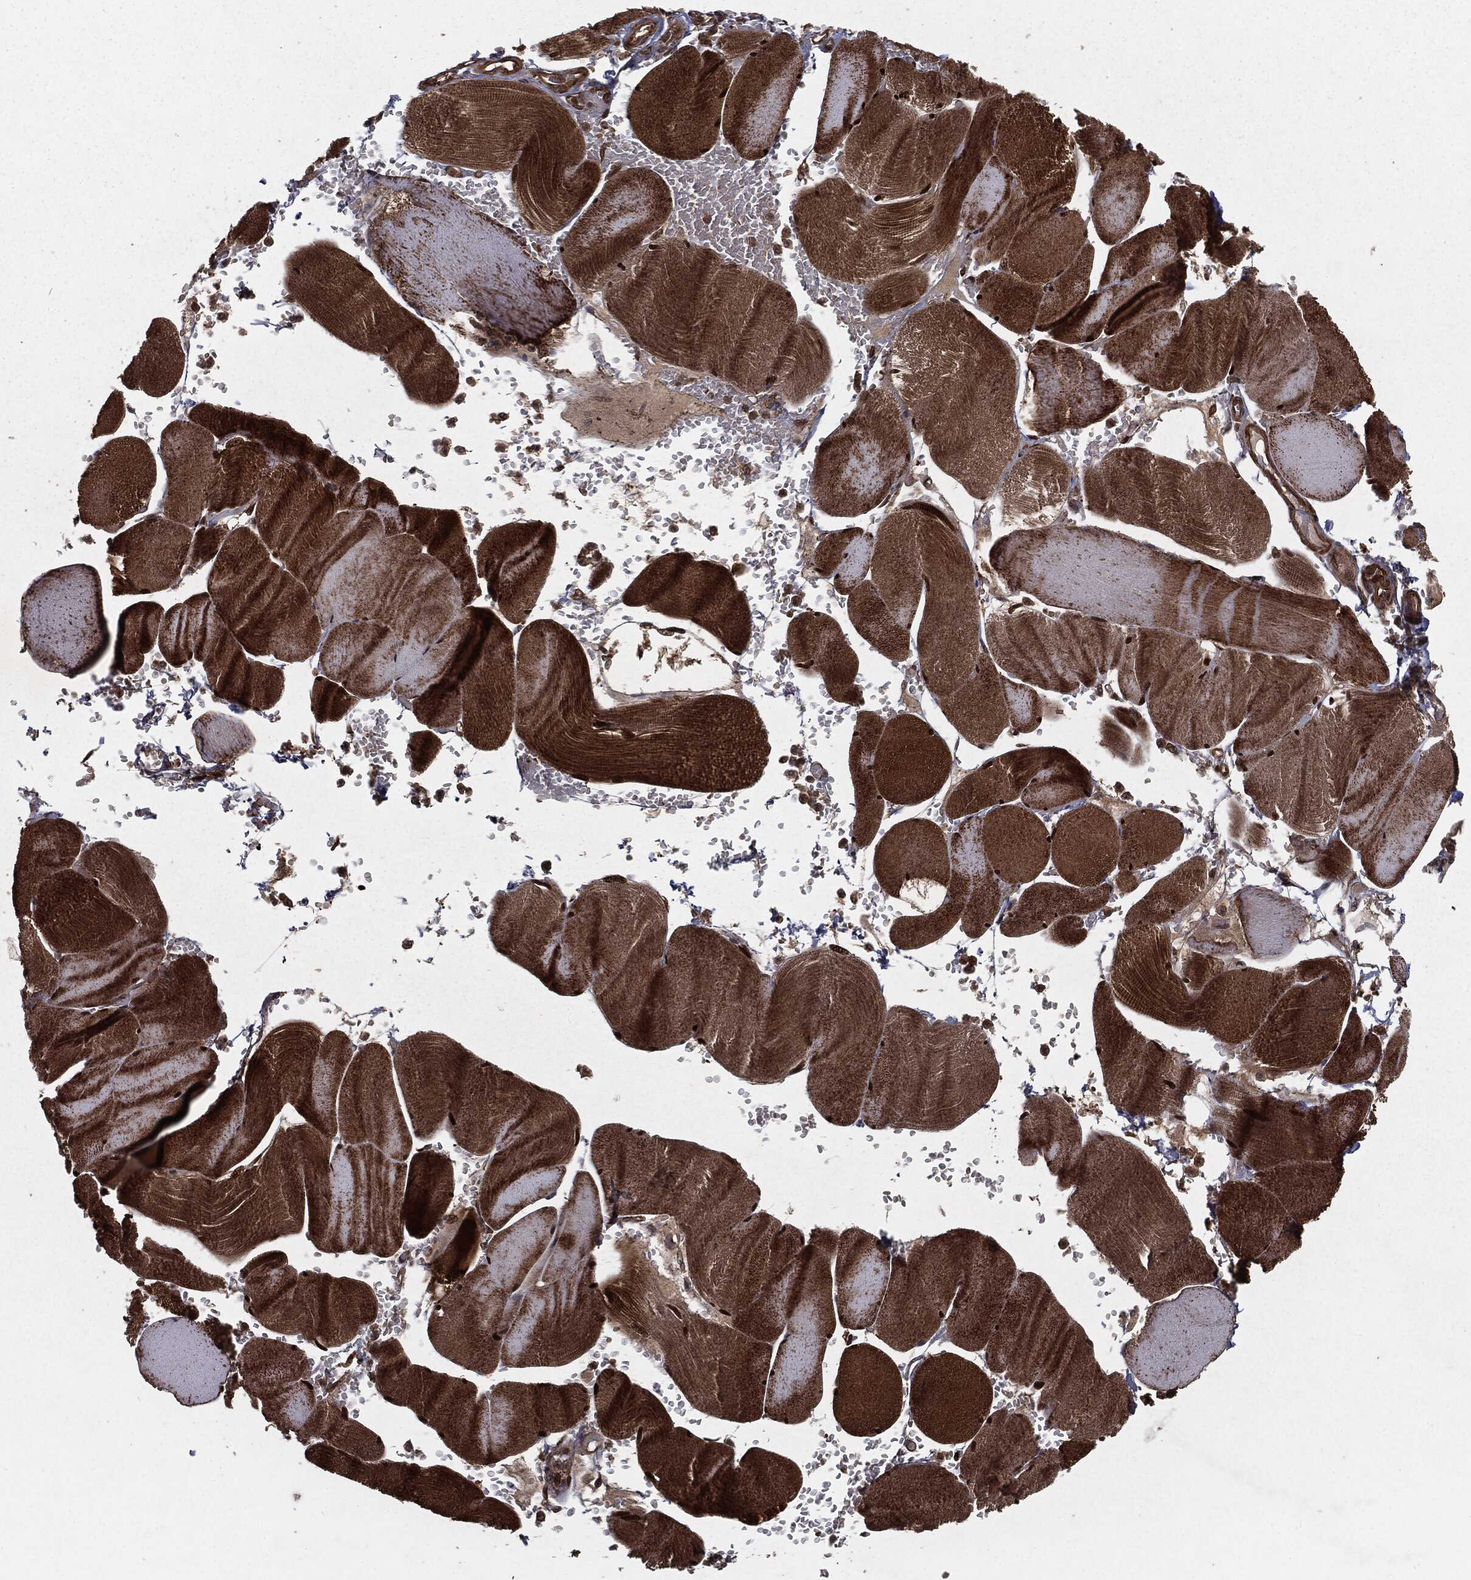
{"staining": {"intensity": "strong", "quantity": "25%-75%", "location": "cytoplasmic/membranous,nuclear"}, "tissue": "skeletal muscle", "cell_type": "Myocytes", "image_type": "normal", "snomed": [{"axis": "morphology", "description": "Normal tissue, NOS"}, {"axis": "topography", "description": "Skeletal muscle"}], "caption": "The image exhibits staining of unremarkable skeletal muscle, revealing strong cytoplasmic/membranous,nuclear protein expression (brown color) within myocytes. (DAB IHC with brightfield microscopy, high magnification).", "gene": "RANBP9", "patient": {"sex": "male", "age": 56}}